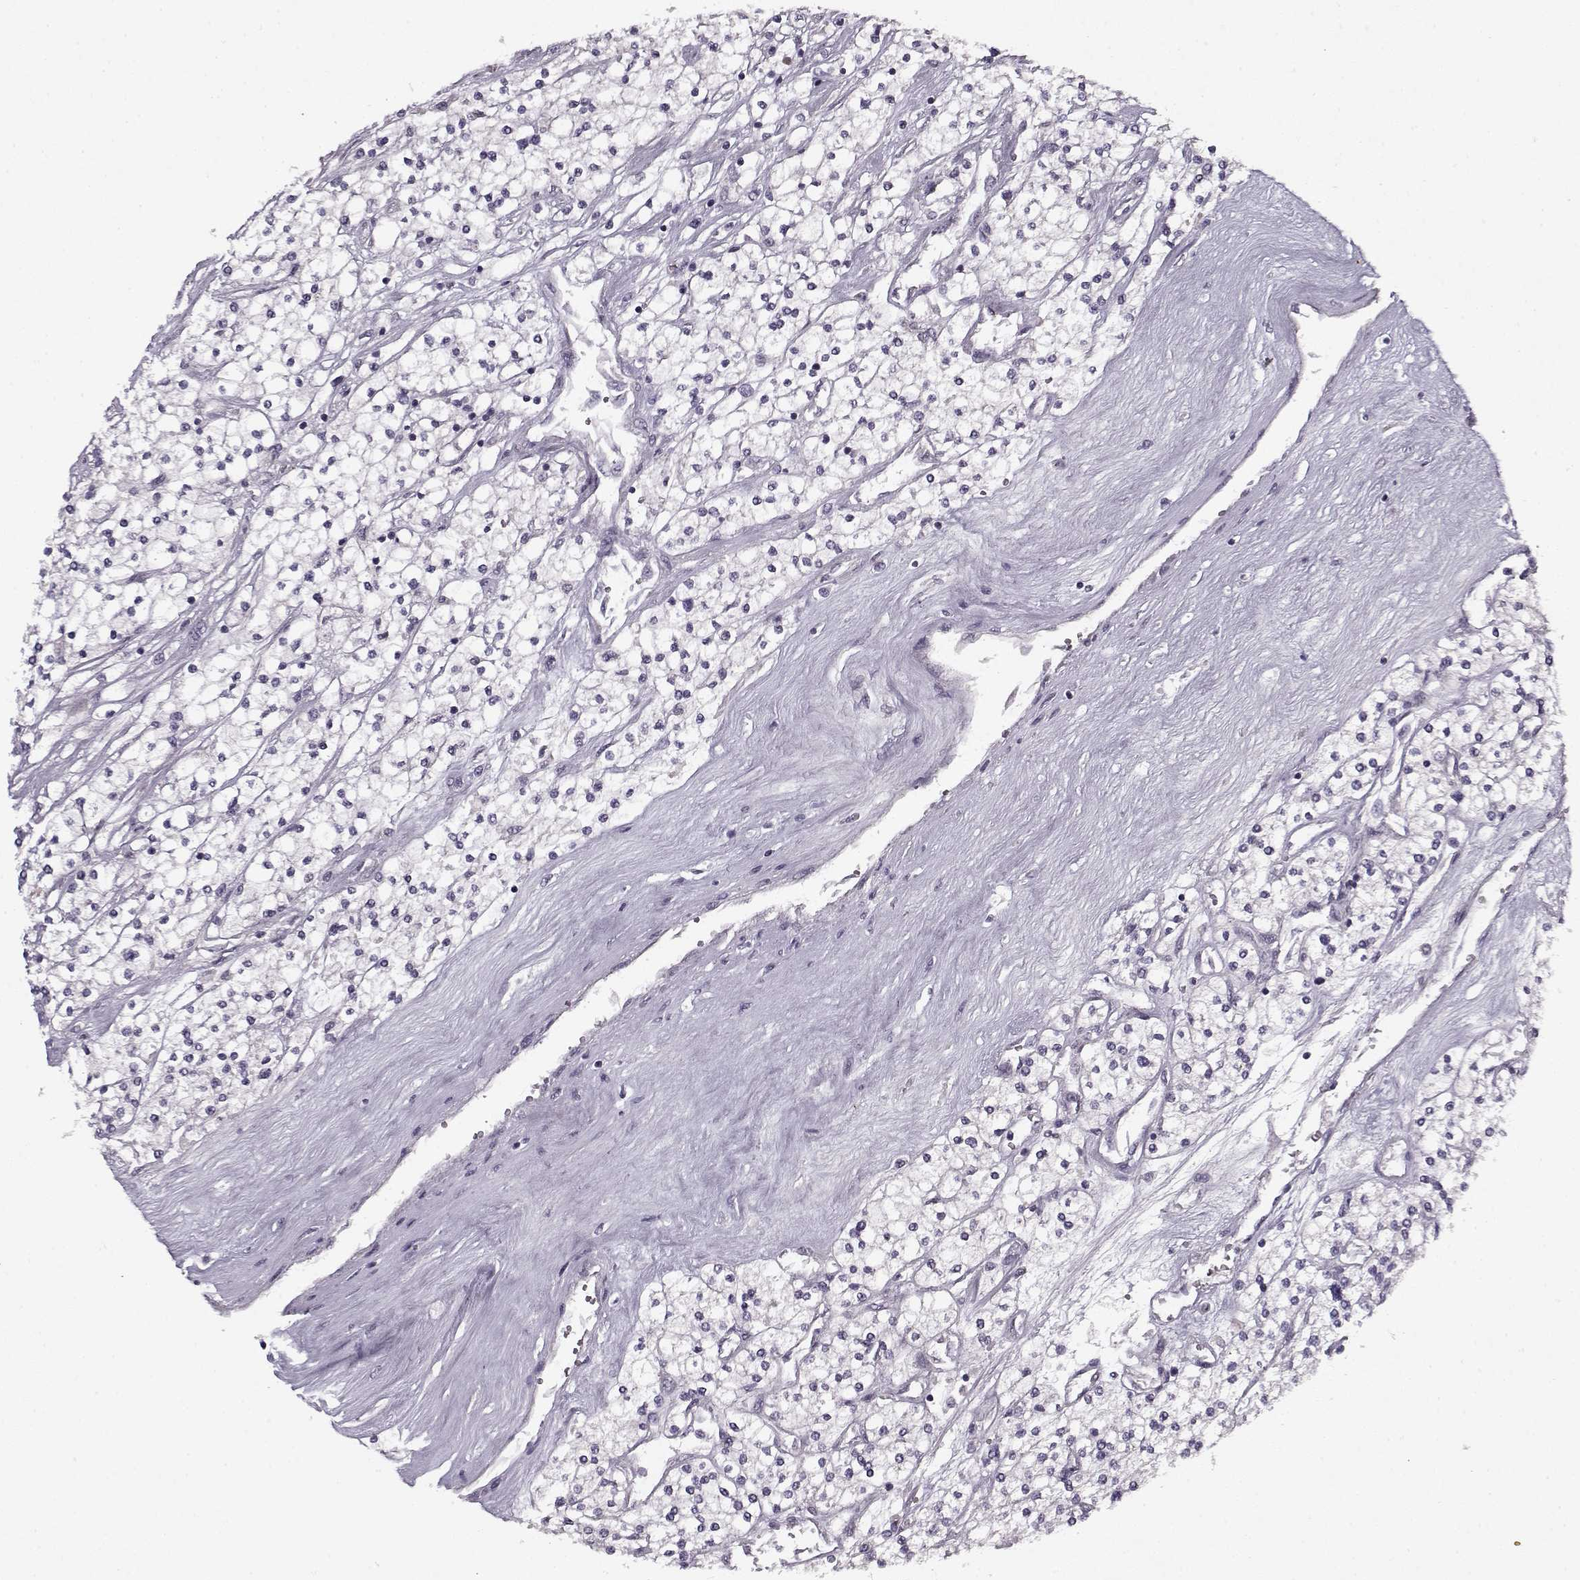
{"staining": {"intensity": "negative", "quantity": "none", "location": "none"}, "tissue": "renal cancer", "cell_type": "Tumor cells", "image_type": "cancer", "snomed": [{"axis": "morphology", "description": "Adenocarcinoma, NOS"}, {"axis": "topography", "description": "Kidney"}], "caption": "Immunohistochemistry micrograph of neoplastic tissue: renal cancer stained with DAB (3,3'-diaminobenzidine) displays no significant protein expression in tumor cells.", "gene": "KRT9", "patient": {"sex": "male", "age": 80}}